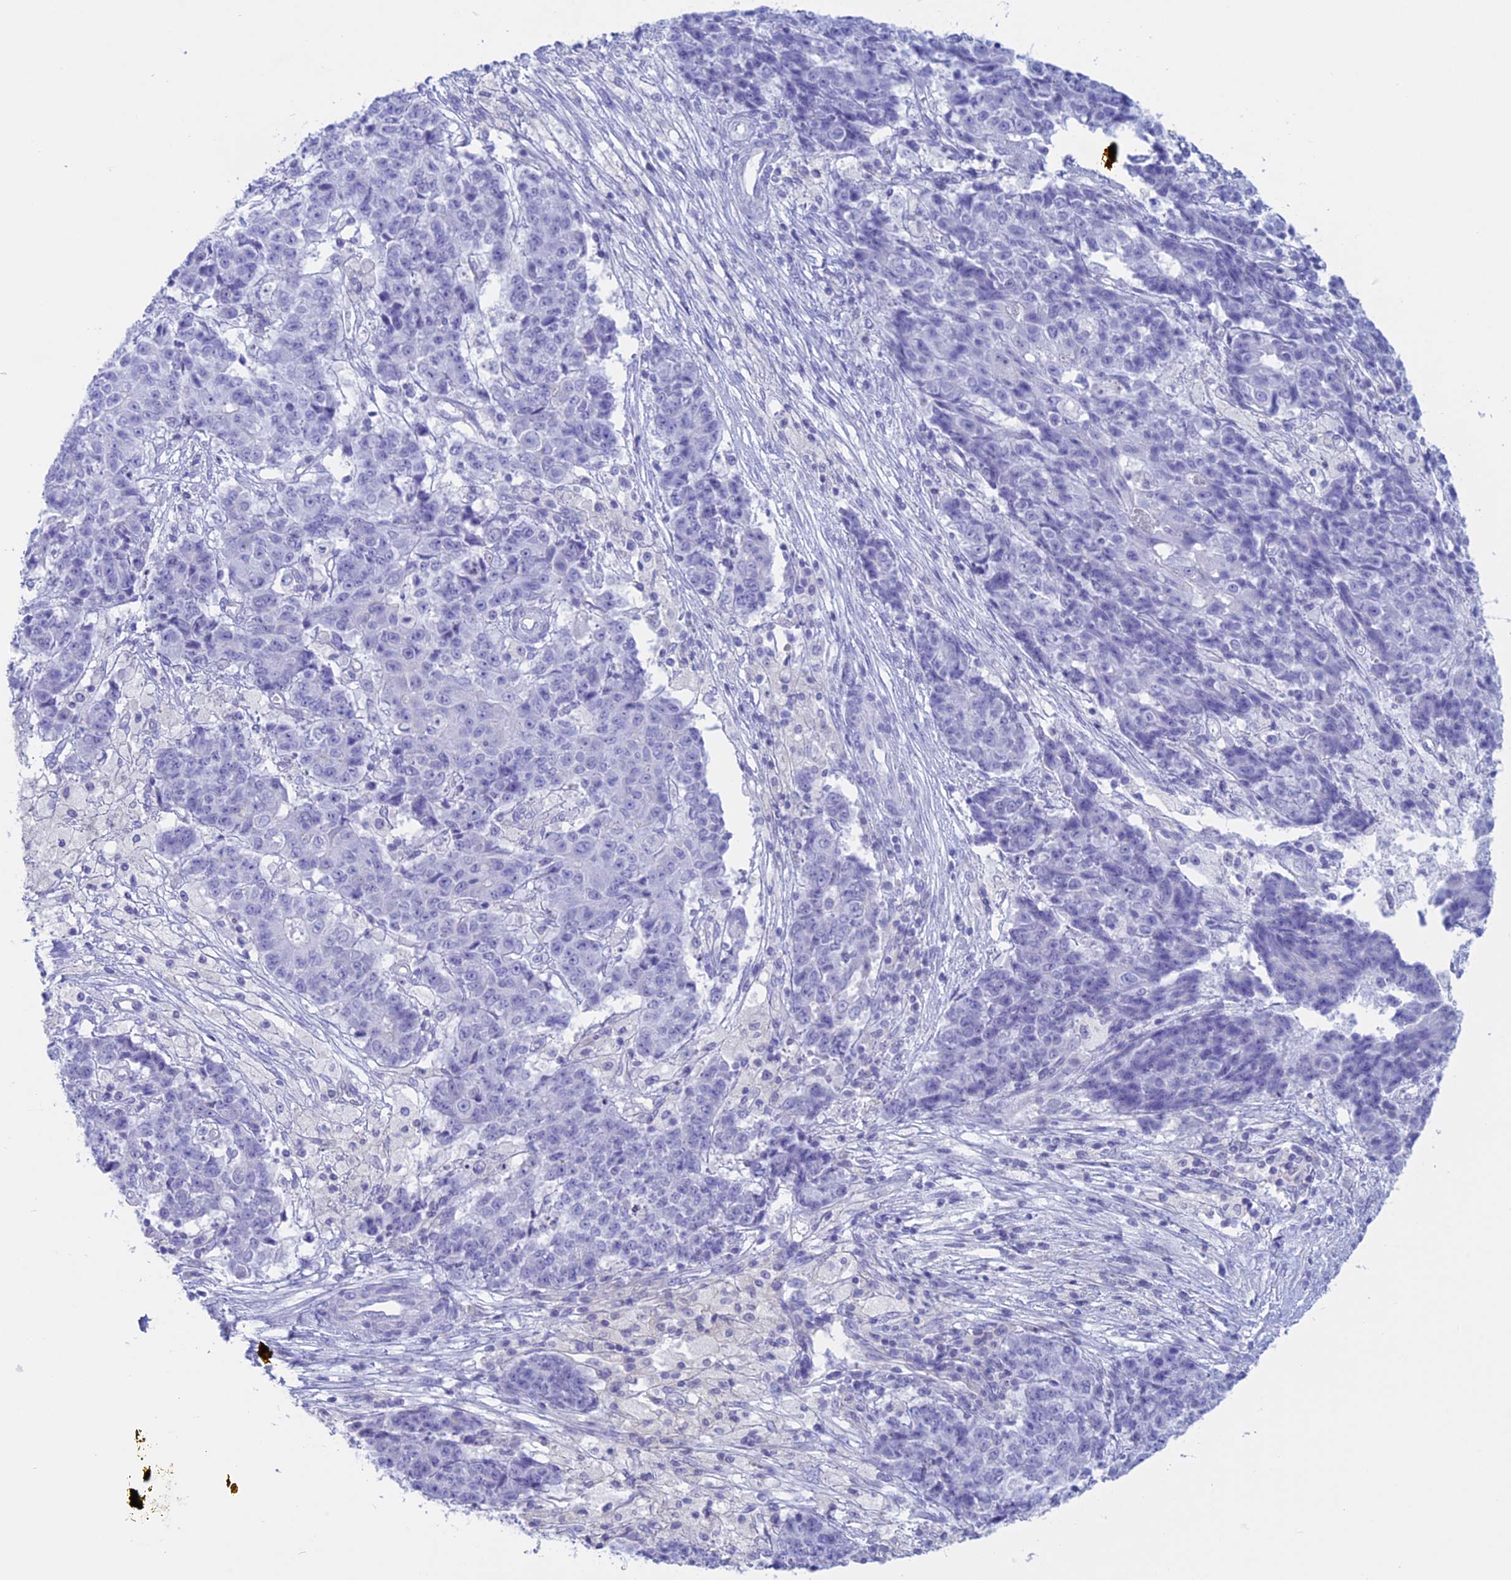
{"staining": {"intensity": "negative", "quantity": "none", "location": "none"}, "tissue": "ovarian cancer", "cell_type": "Tumor cells", "image_type": "cancer", "snomed": [{"axis": "morphology", "description": "Carcinoma, endometroid"}, {"axis": "topography", "description": "Ovary"}], "caption": "Immunohistochemical staining of endometroid carcinoma (ovarian) demonstrates no significant staining in tumor cells.", "gene": "RP1", "patient": {"sex": "female", "age": 42}}